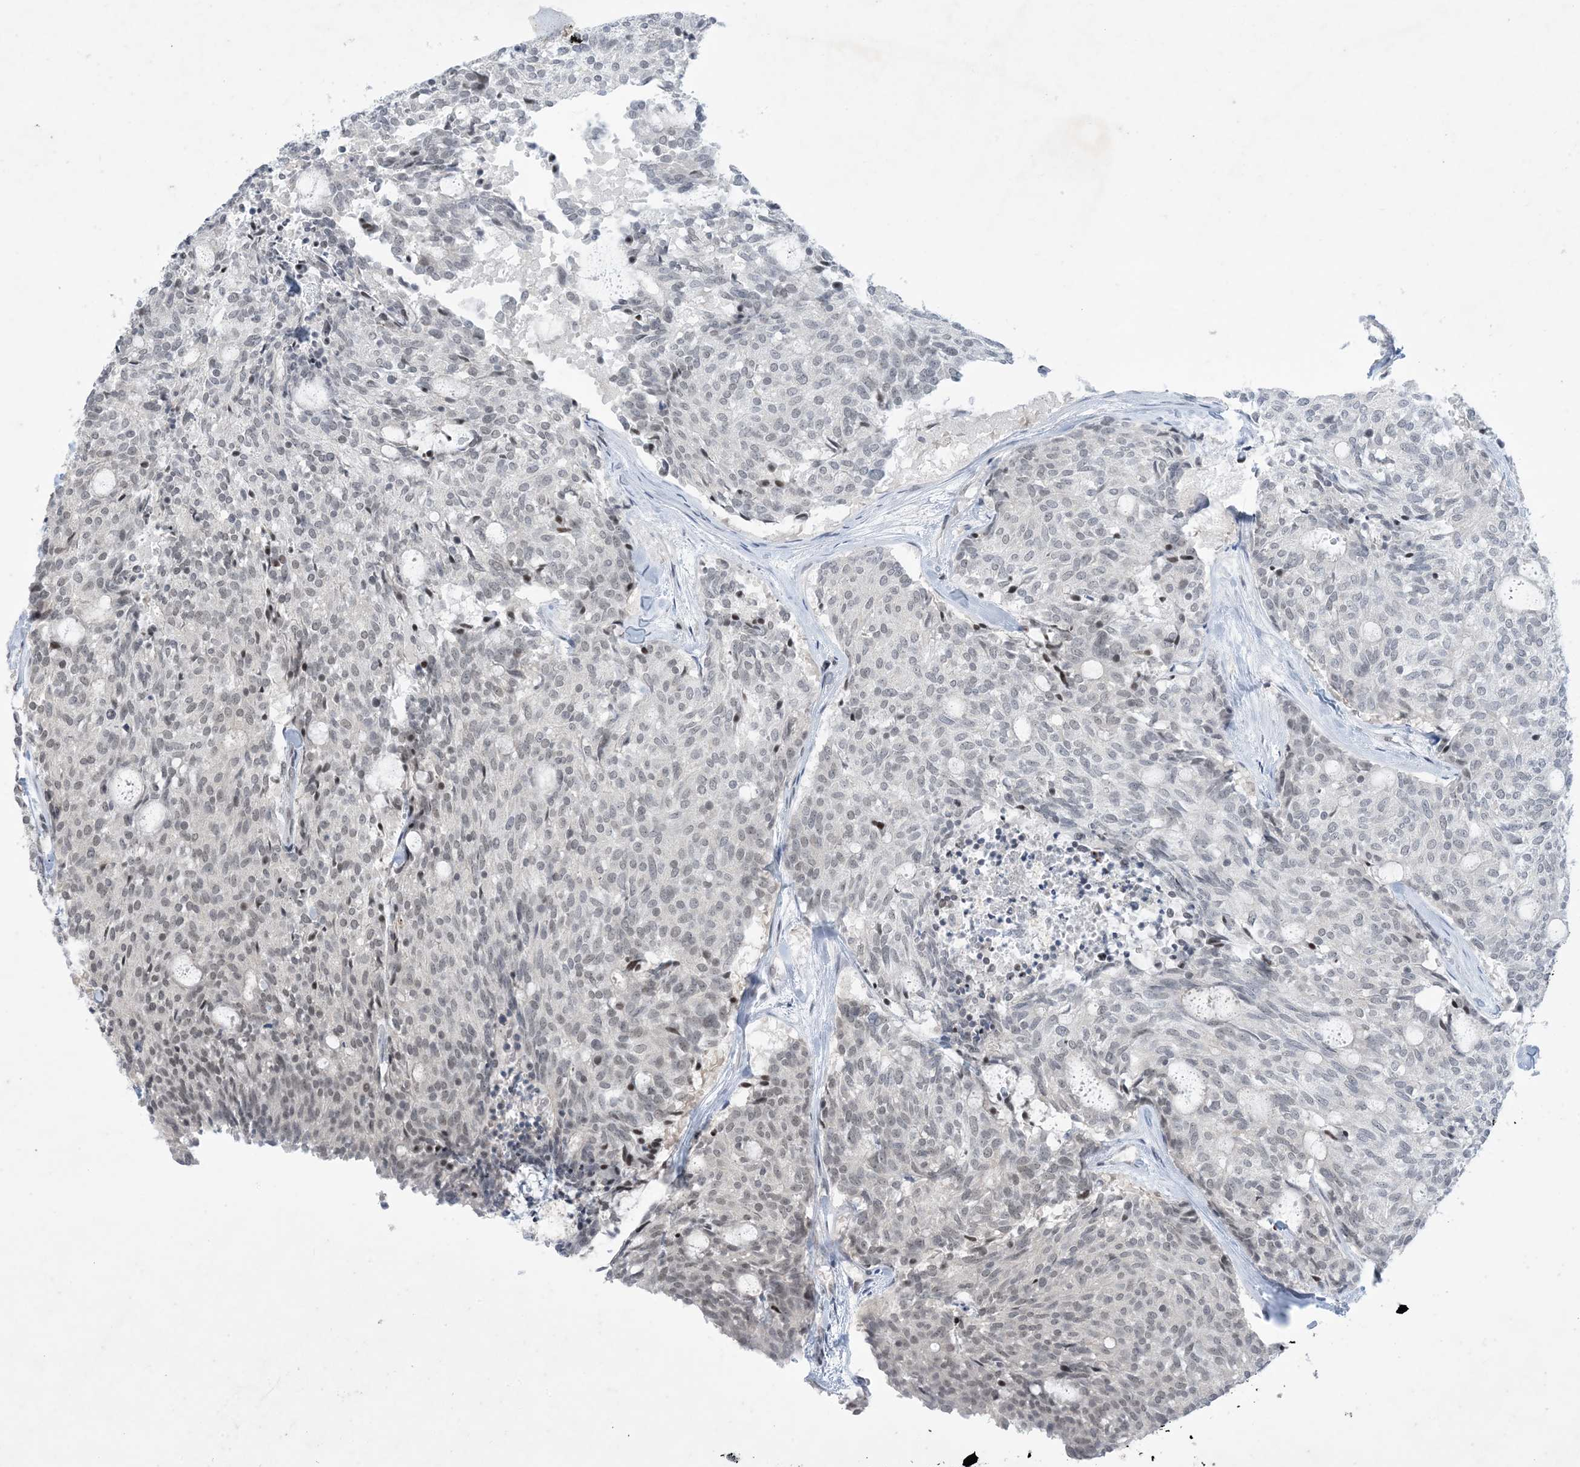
{"staining": {"intensity": "weak", "quantity": "<25%", "location": "nuclear"}, "tissue": "carcinoid", "cell_type": "Tumor cells", "image_type": "cancer", "snomed": [{"axis": "morphology", "description": "Carcinoid, malignant, NOS"}, {"axis": "topography", "description": "Pancreas"}], "caption": "DAB (3,3'-diaminobenzidine) immunohistochemical staining of carcinoid (malignant) reveals no significant expression in tumor cells.", "gene": "ZNF674", "patient": {"sex": "female", "age": 54}}